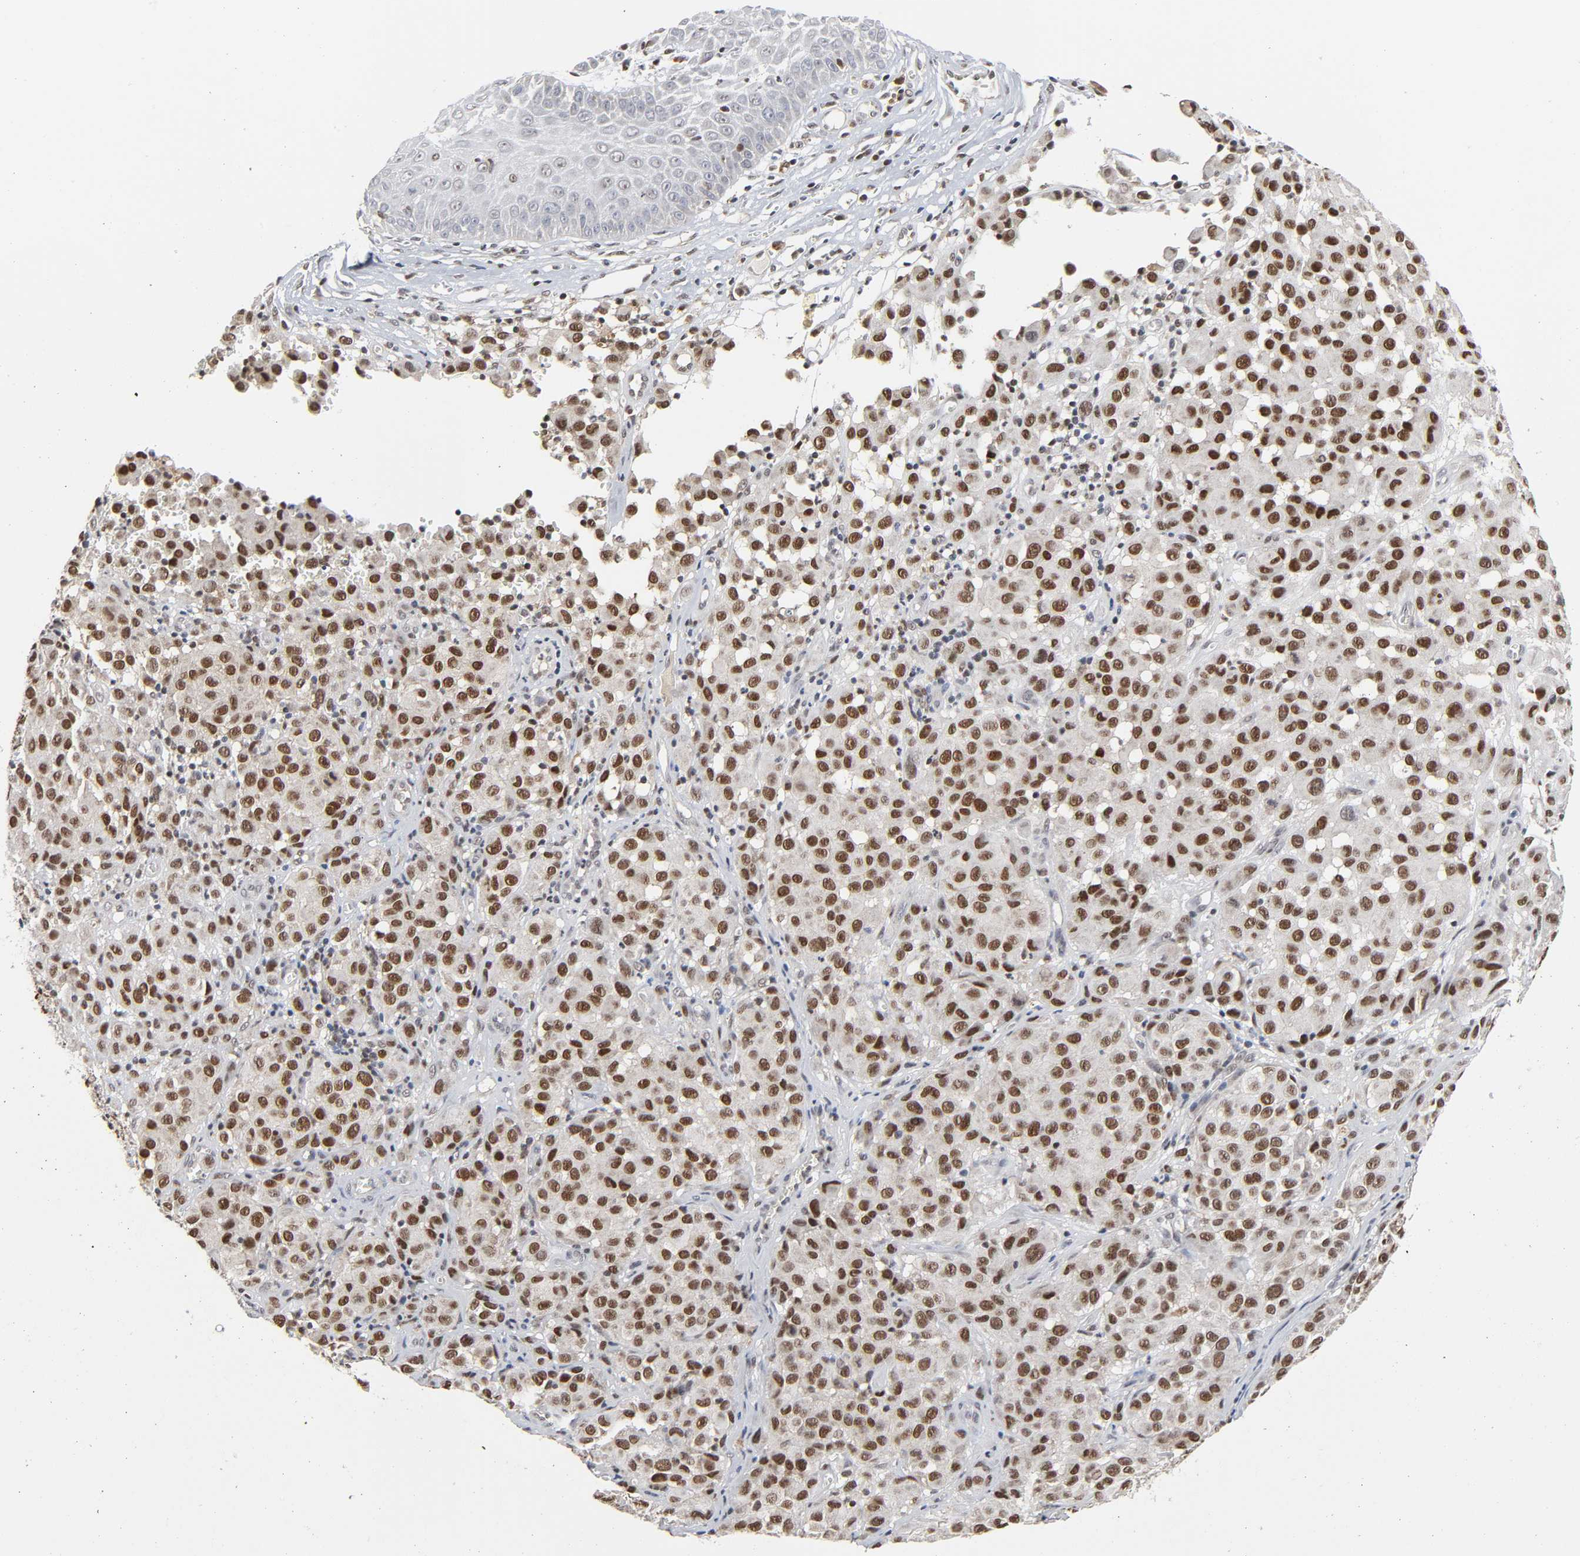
{"staining": {"intensity": "moderate", "quantity": ">75%", "location": "nuclear"}, "tissue": "melanoma", "cell_type": "Tumor cells", "image_type": "cancer", "snomed": [{"axis": "morphology", "description": "Malignant melanoma, NOS"}, {"axis": "topography", "description": "Skin"}], "caption": "Brown immunohistochemical staining in malignant melanoma exhibits moderate nuclear positivity in approximately >75% of tumor cells.", "gene": "KAT2B", "patient": {"sex": "female", "age": 21}}